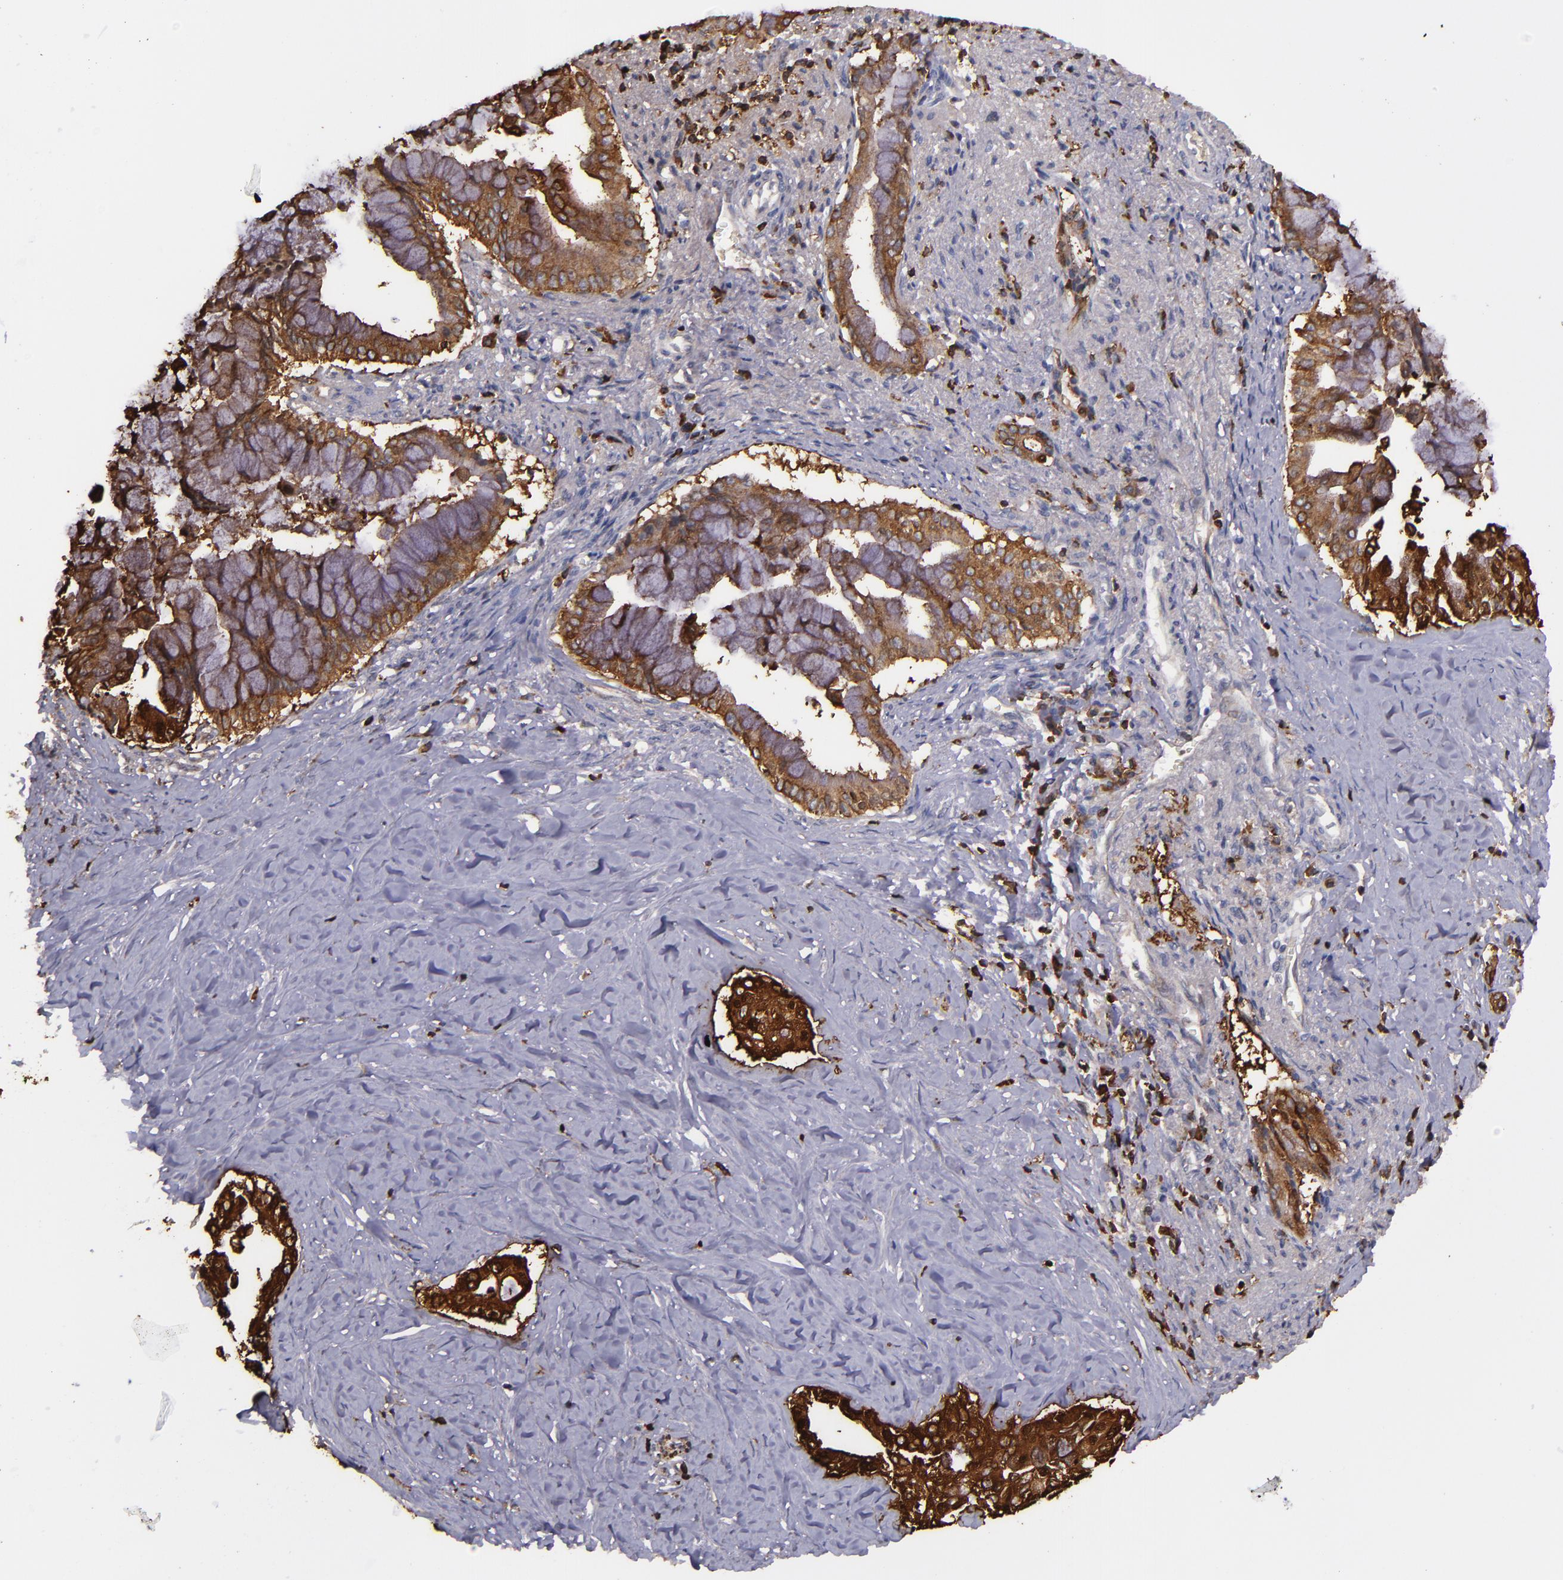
{"staining": {"intensity": "strong", "quantity": ">75%", "location": "cytoplasmic/membranous"}, "tissue": "pancreatic cancer", "cell_type": "Tumor cells", "image_type": "cancer", "snomed": [{"axis": "morphology", "description": "Adenocarcinoma, NOS"}, {"axis": "topography", "description": "Pancreas"}], "caption": "Immunohistochemistry photomicrograph of neoplastic tissue: adenocarcinoma (pancreatic) stained using immunohistochemistry demonstrates high levels of strong protein expression localized specifically in the cytoplasmic/membranous of tumor cells, appearing as a cytoplasmic/membranous brown color.", "gene": "SLC9A3R1", "patient": {"sex": "male", "age": 59}}